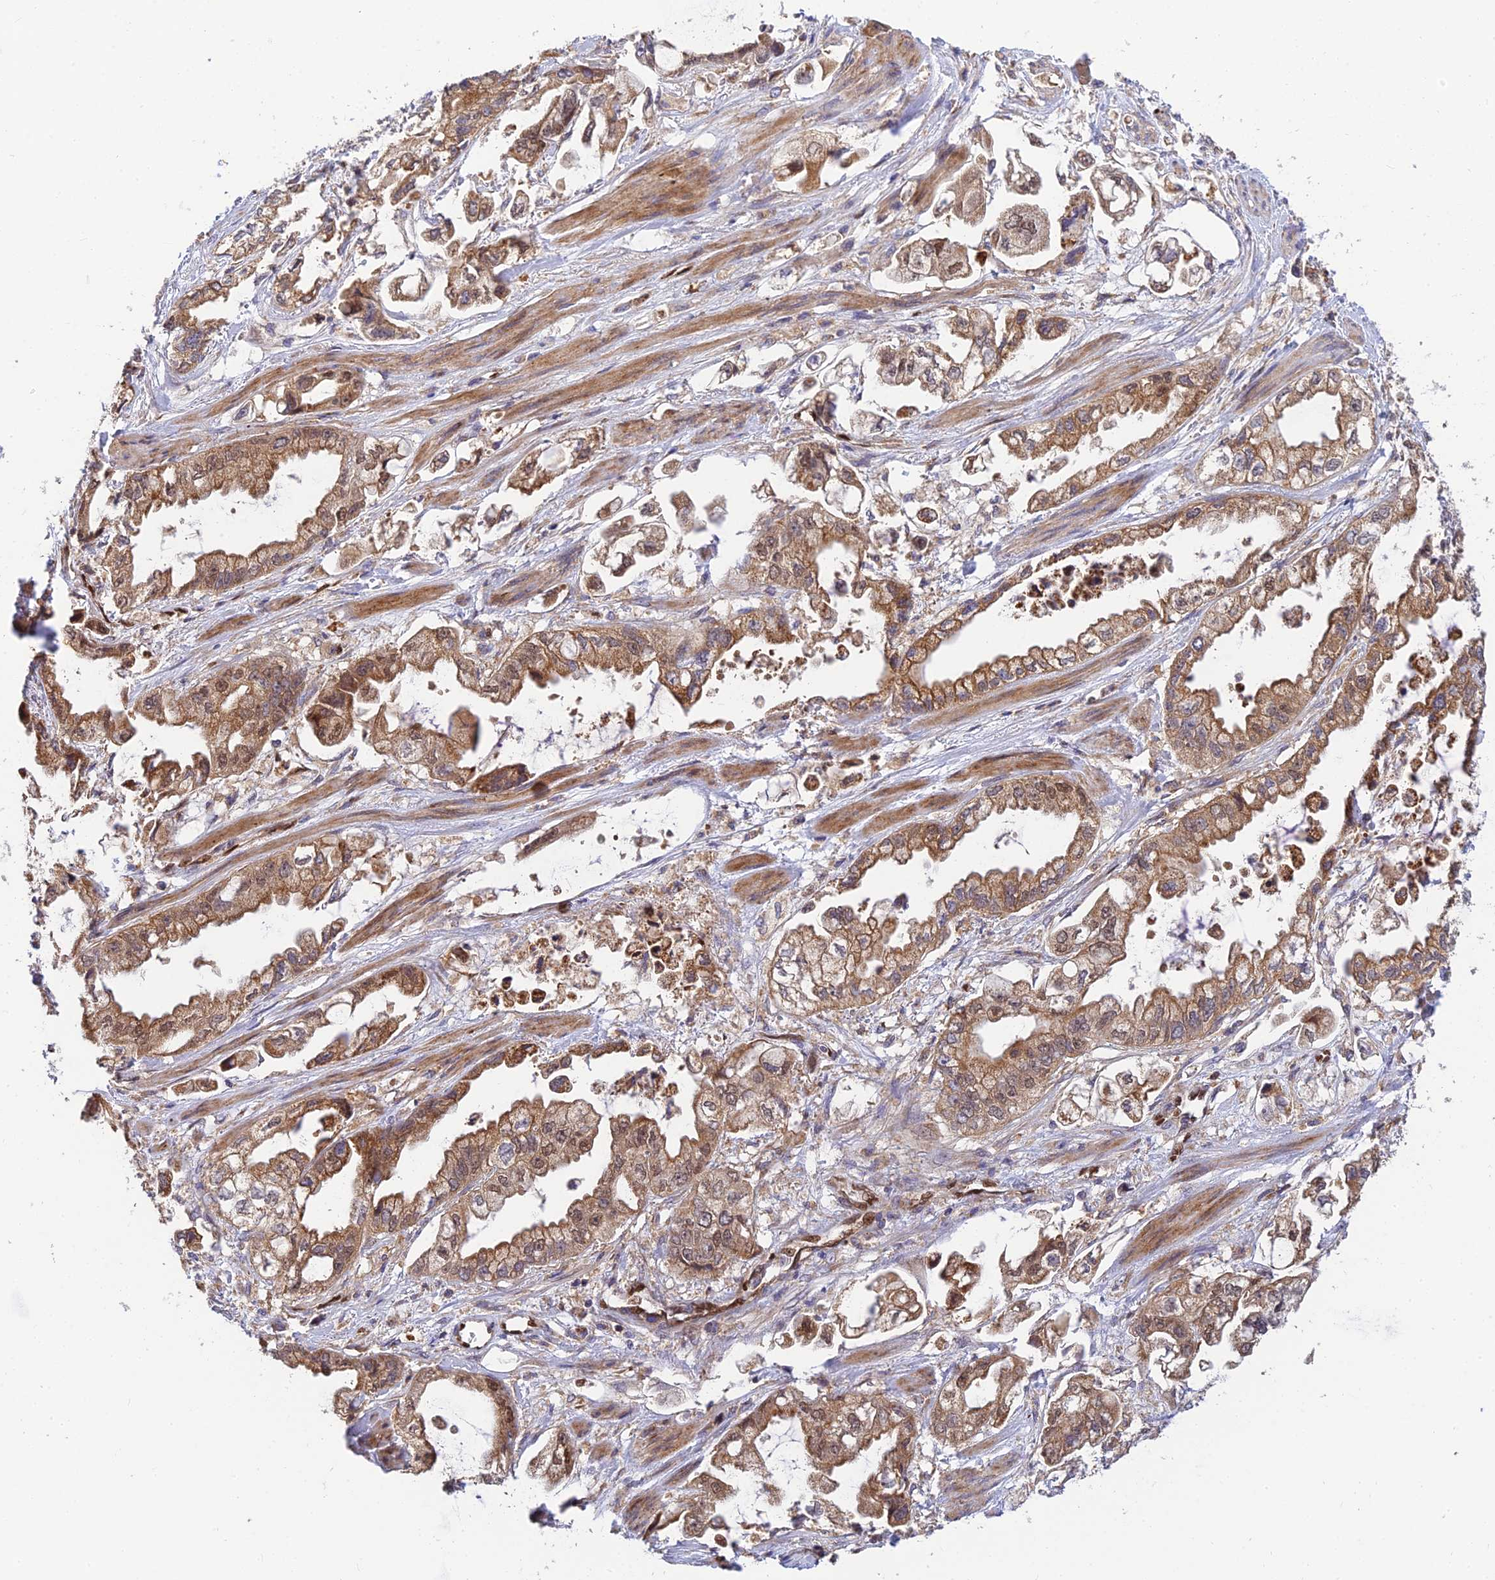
{"staining": {"intensity": "moderate", "quantity": ">75%", "location": "cytoplasmic/membranous"}, "tissue": "stomach cancer", "cell_type": "Tumor cells", "image_type": "cancer", "snomed": [{"axis": "morphology", "description": "Adenocarcinoma, NOS"}, {"axis": "topography", "description": "Stomach"}], "caption": "Tumor cells display moderate cytoplasmic/membranous positivity in about >75% of cells in stomach cancer.", "gene": "PODNL1", "patient": {"sex": "male", "age": 62}}